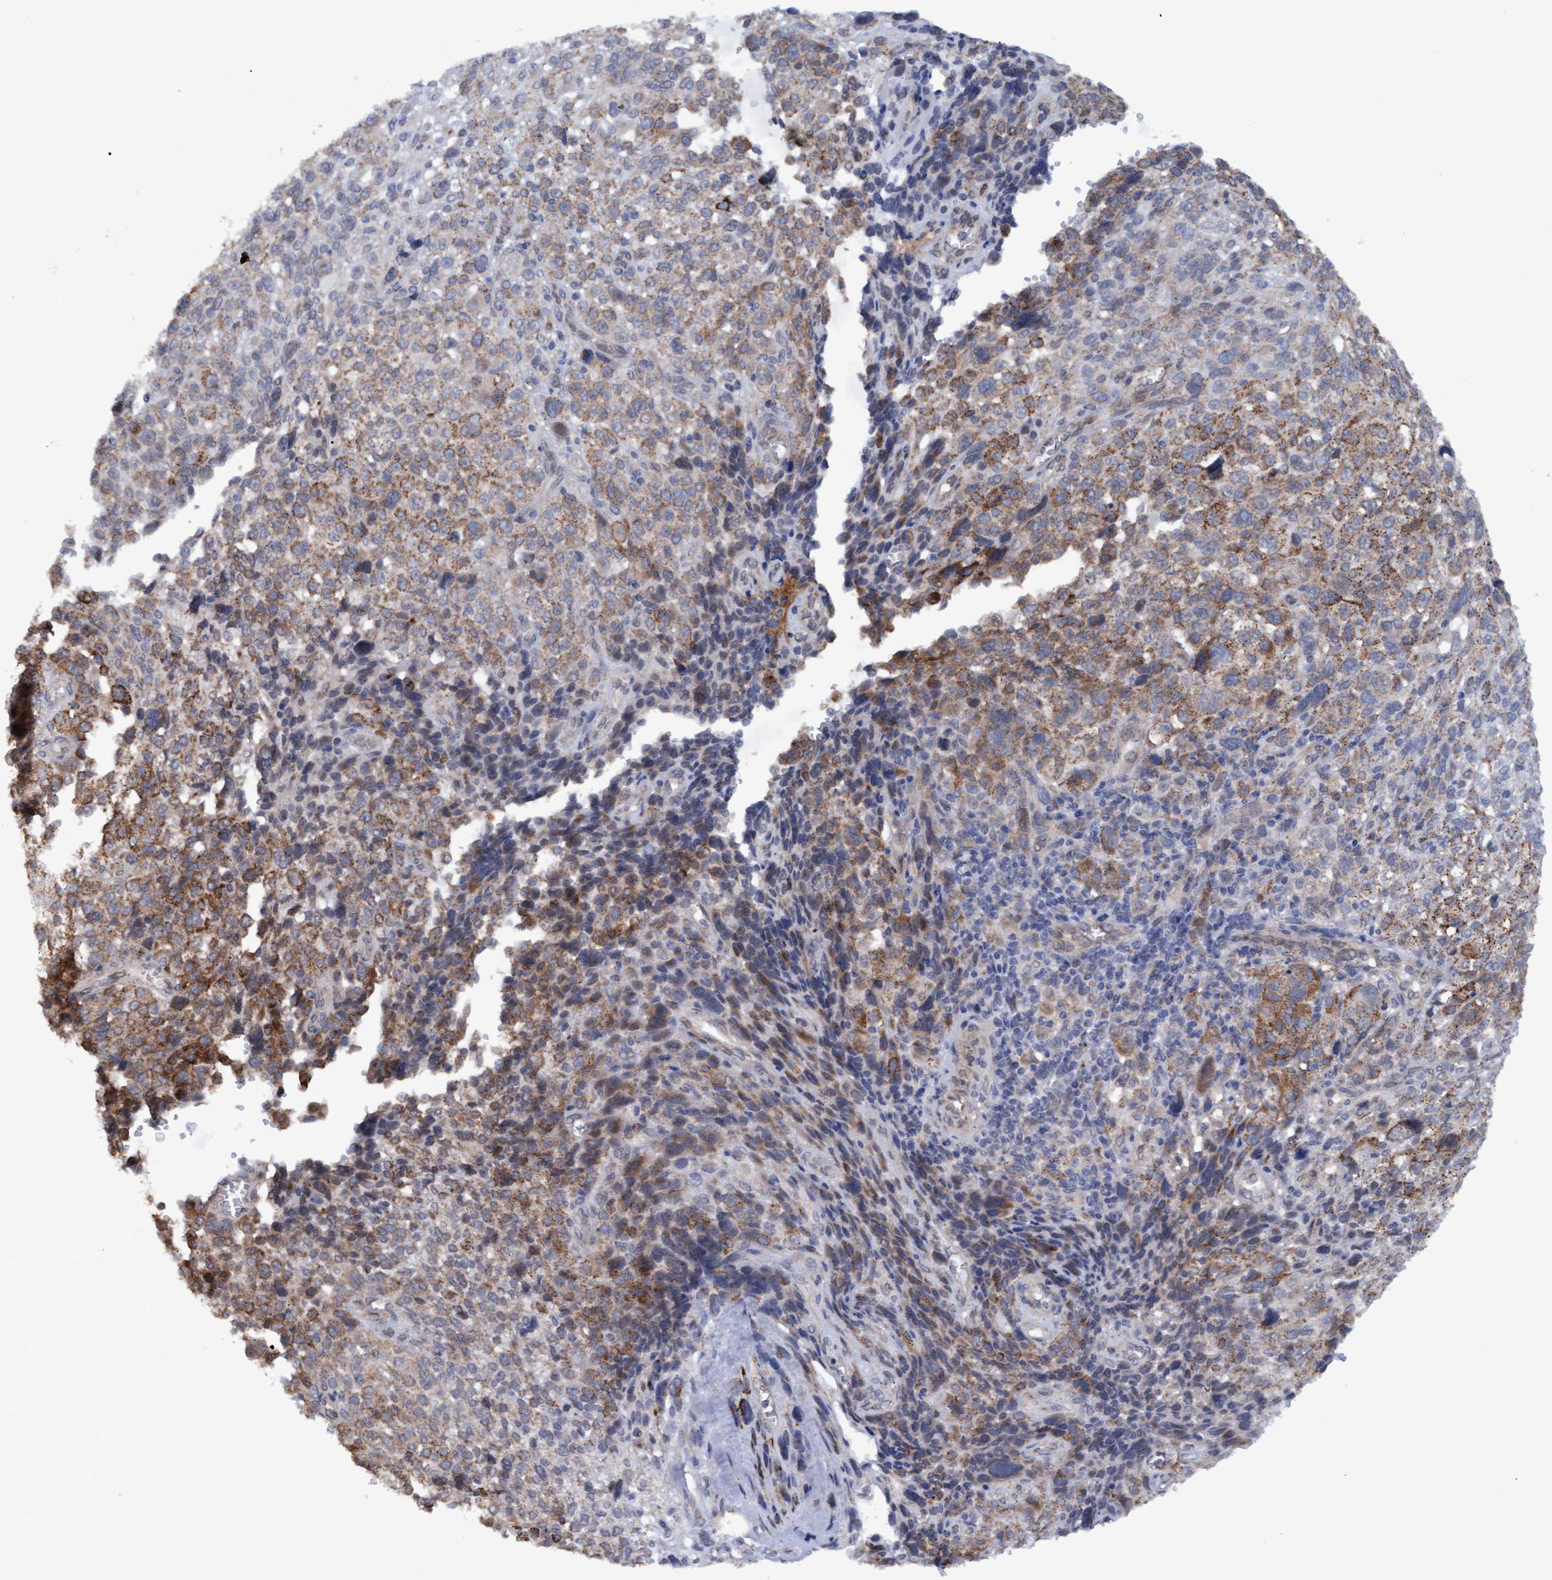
{"staining": {"intensity": "moderate", "quantity": "25%-75%", "location": "cytoplasmic/membranous"}, "tissue": "melanoma", "cell_type": "Tumor cells", "image_type": "cancer", "snomed": [{"axis": "morphology", "description": "Malignant melanoma, NOS"}, {"axis": "topography", "description": "Skin"}], "caption": "Immunohistochemical staining of human melanoma exhibits medium levels of moderate cytoplasmic/membranous positivity in approximately 25%-75% of tumor cells. Using DAB (brown) and hematoxylin (blue) stains, captured at high magnification using brightfield microscopy.", "gene": "MGLL", "patient": {"sex": "female", "age": 55}}